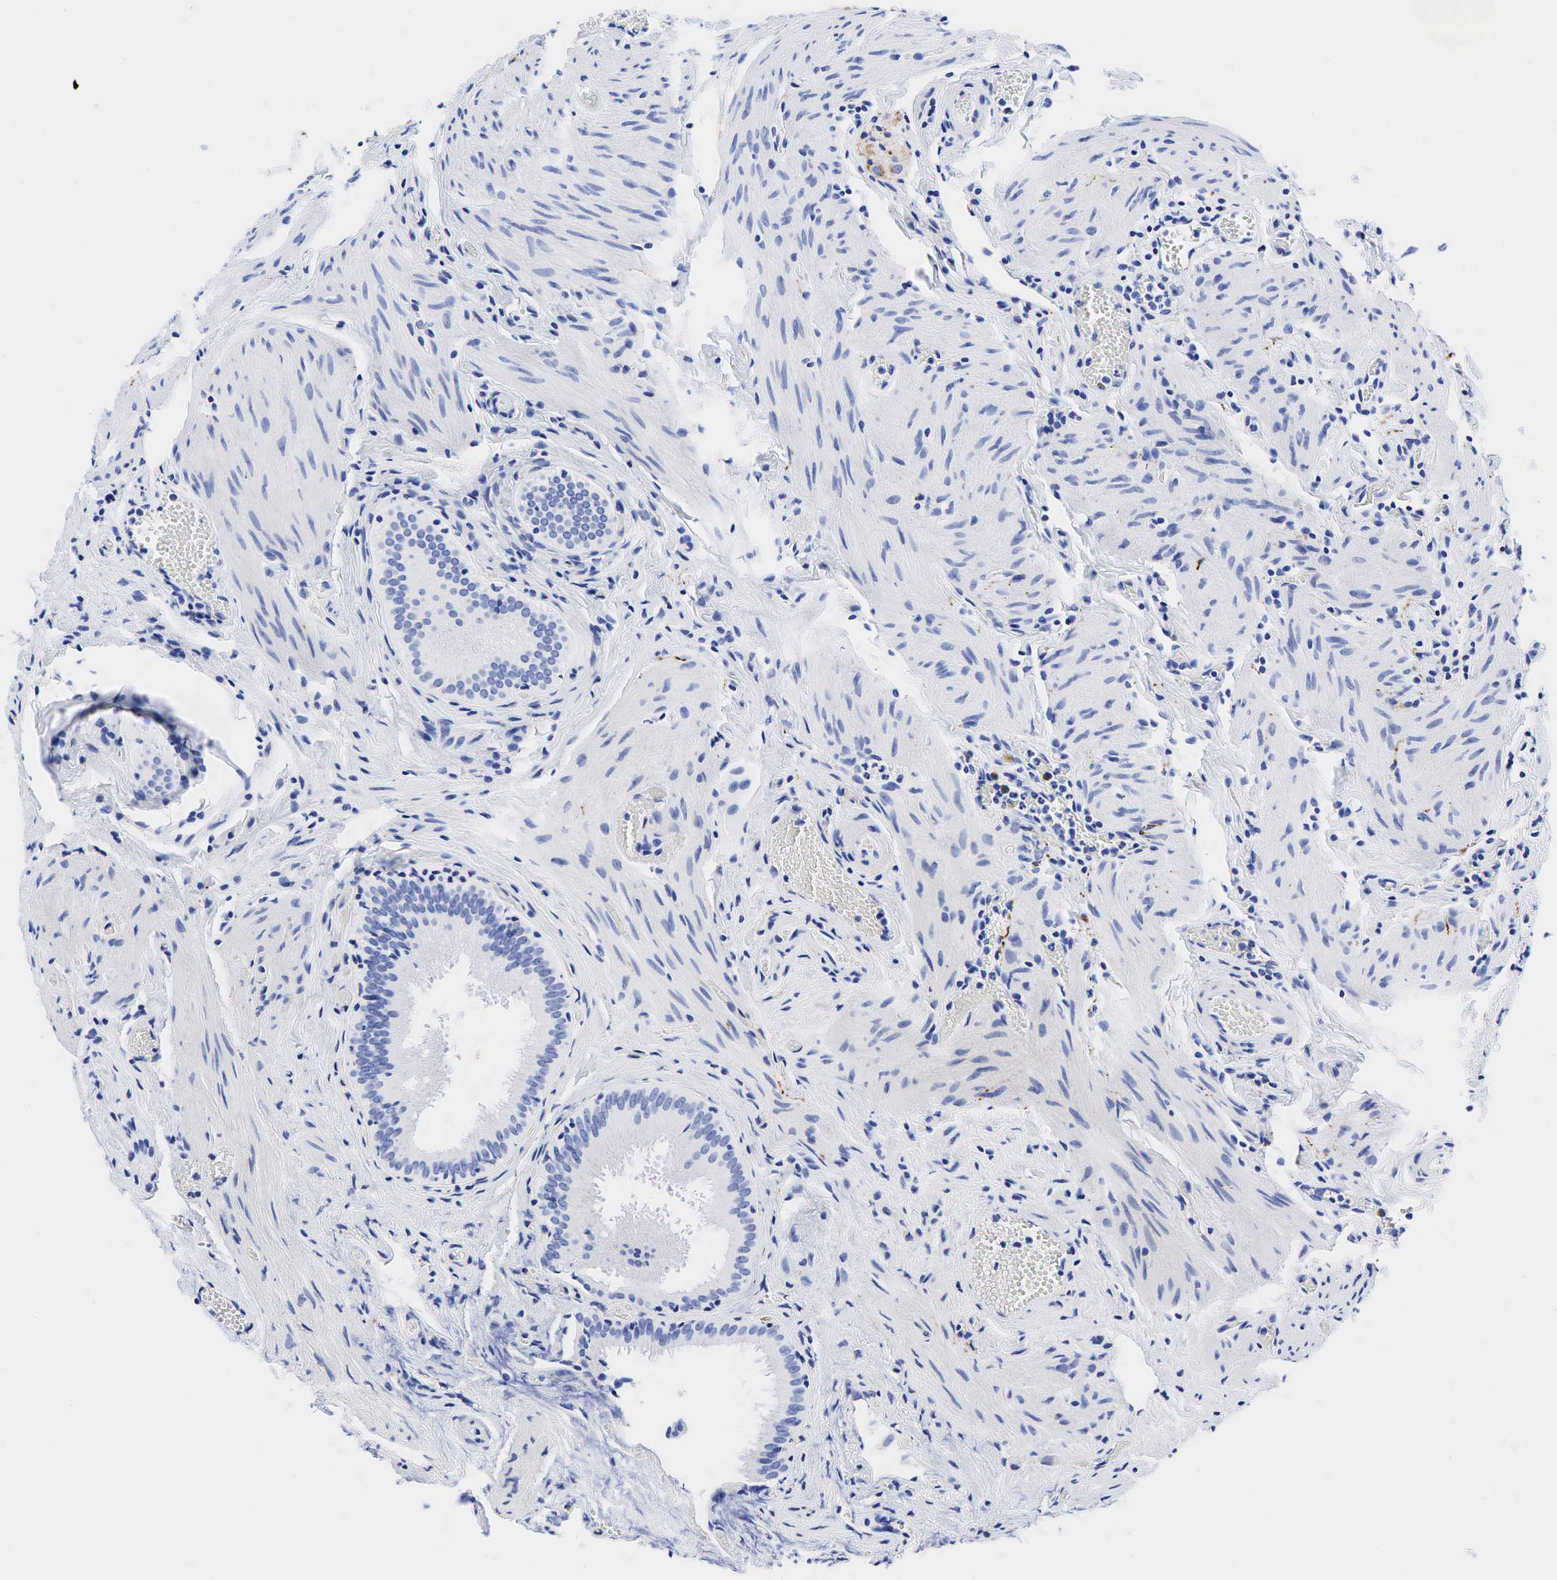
{"staining": {"intensity": "negative", "quantity": "none", "location": "none"}, "tissue": "gallbladder", "cell_type": "Glandular cells", "image_type": "normal", "snomed": [{"axis": "morphology", "description": "Normal tissue, NOS"}, {"axis": "topography", "description": "Gallbladder"}], "caption": "IHC histopathology image of benign gallbladder: gallbladder stained with DAB (3,3'-diaminobenzidine) shows no significant protein expression in glandular cells. Brightfield microscopy of IHC stained with DAB (brown) and hematoxylin (blue), captured at high magnification.", "gene": "CHGA", "patient": {"sex": "female", "age": 44}}